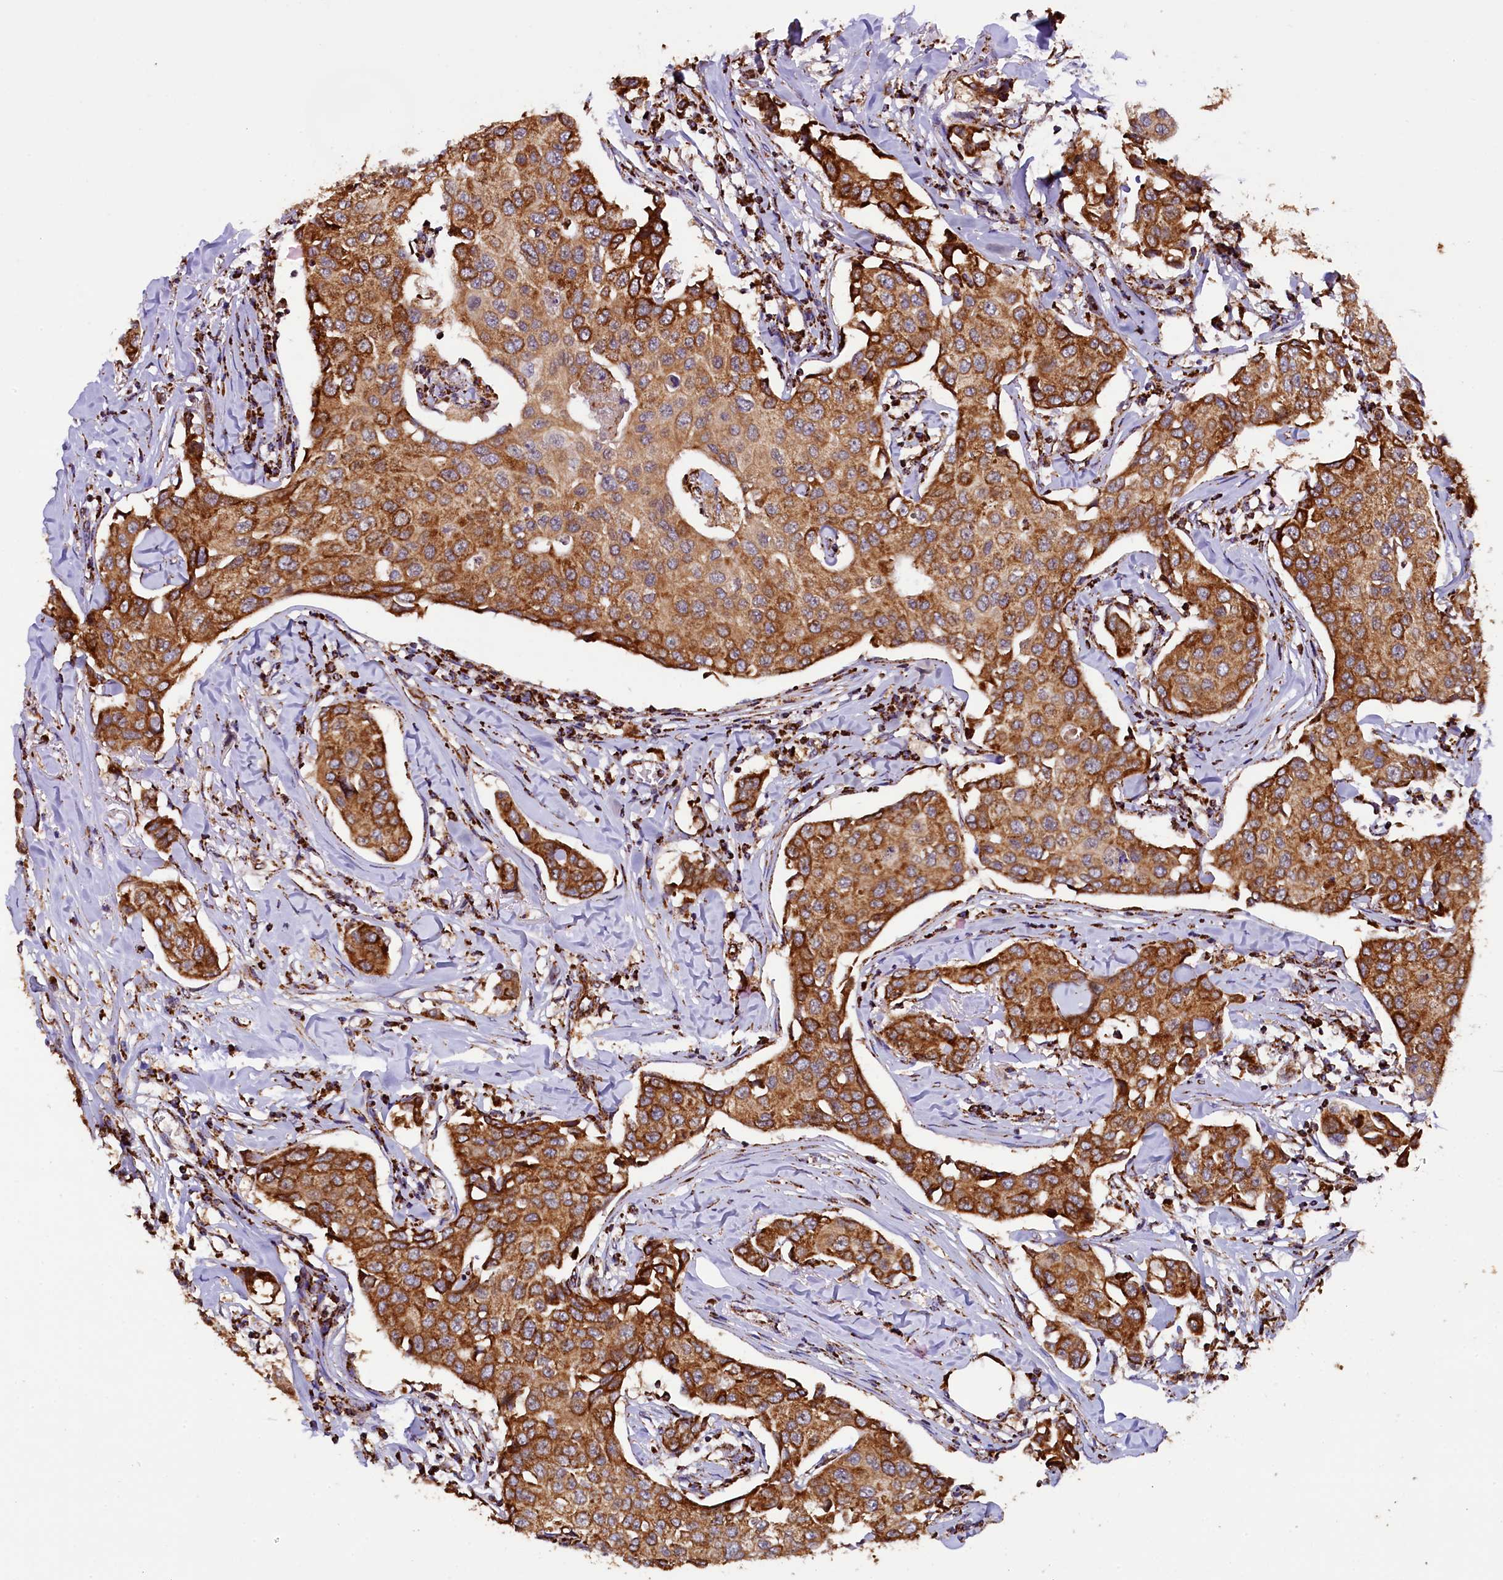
{"staining": {"intensity": "moderate", "quantity": ">75%", "location": "cytoplasmic/membranous"}, "tissue": "breast cancer", "cell_type": "Tumor cells", "image_type": "cancer", "snomed": [{"axis": "morphology", "description": "Duct carcinoma"}, {"axis": "topography", "description": "Breast"}], "caption": "Breast cancer stained for a protein (brown) demonstrates moderate cytoplasmic/membranous positive positivity in about >75% of tumor cells.", "gene": "KLC2", "patient": {"sex": "female", "age": 80}}